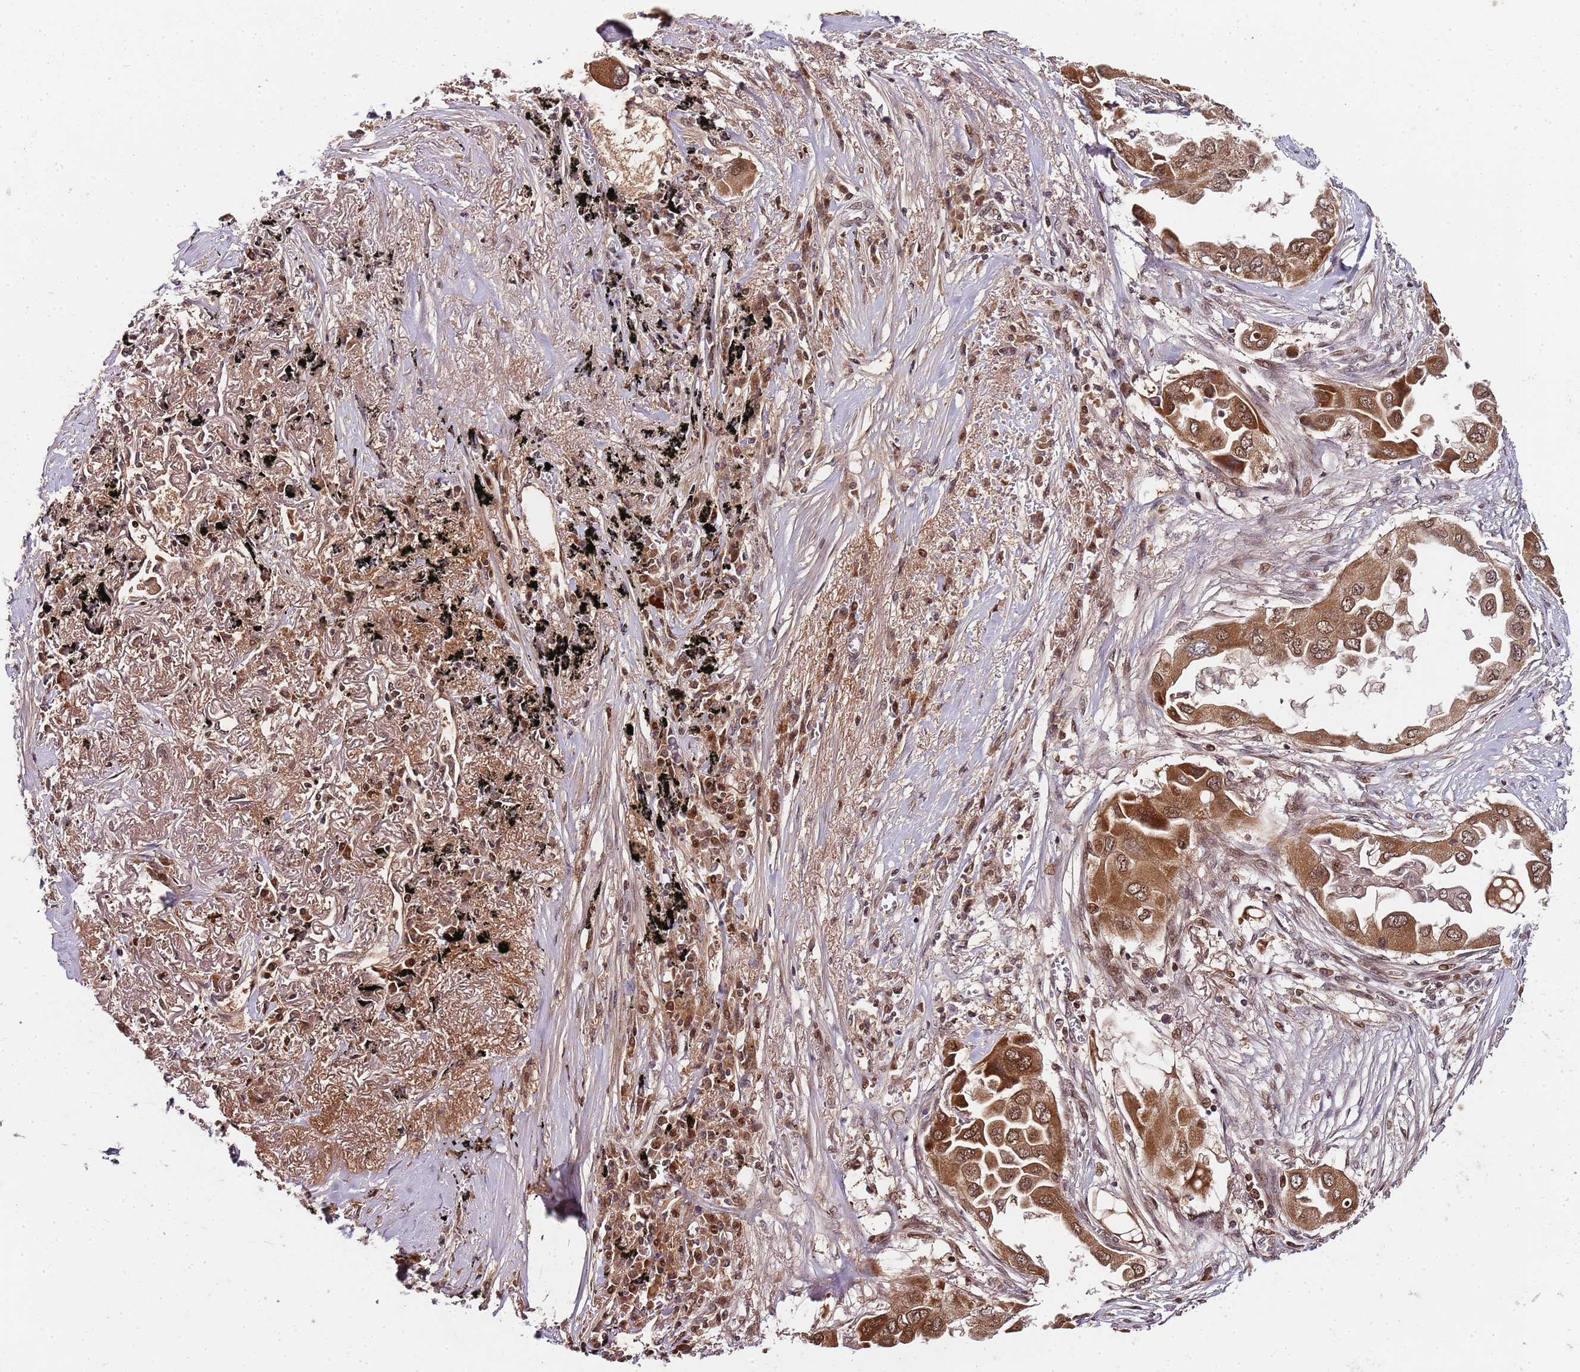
{"staining": {"intensity": "moderate", "quantity": ">75%", "location": "cytoplasmic/membranous,nuclear"}, "tissue": "lung cancer", "cell_type": "Tumor cells", "image_type": "cancer", "snomed": [{"axis": "morphology", "description": "Adenocarcinoma, NOS"}, {"axis": "topography", "description": "Lung"}], "caption": "Lung adenocarcinoma stained with immunohistochemistry displays moderate cytoplasmic/membranous and nuclear positivity in about >75% of tumor cells.", "gene": "EDC3", "patient": {"sex": "female", "age": 76}}